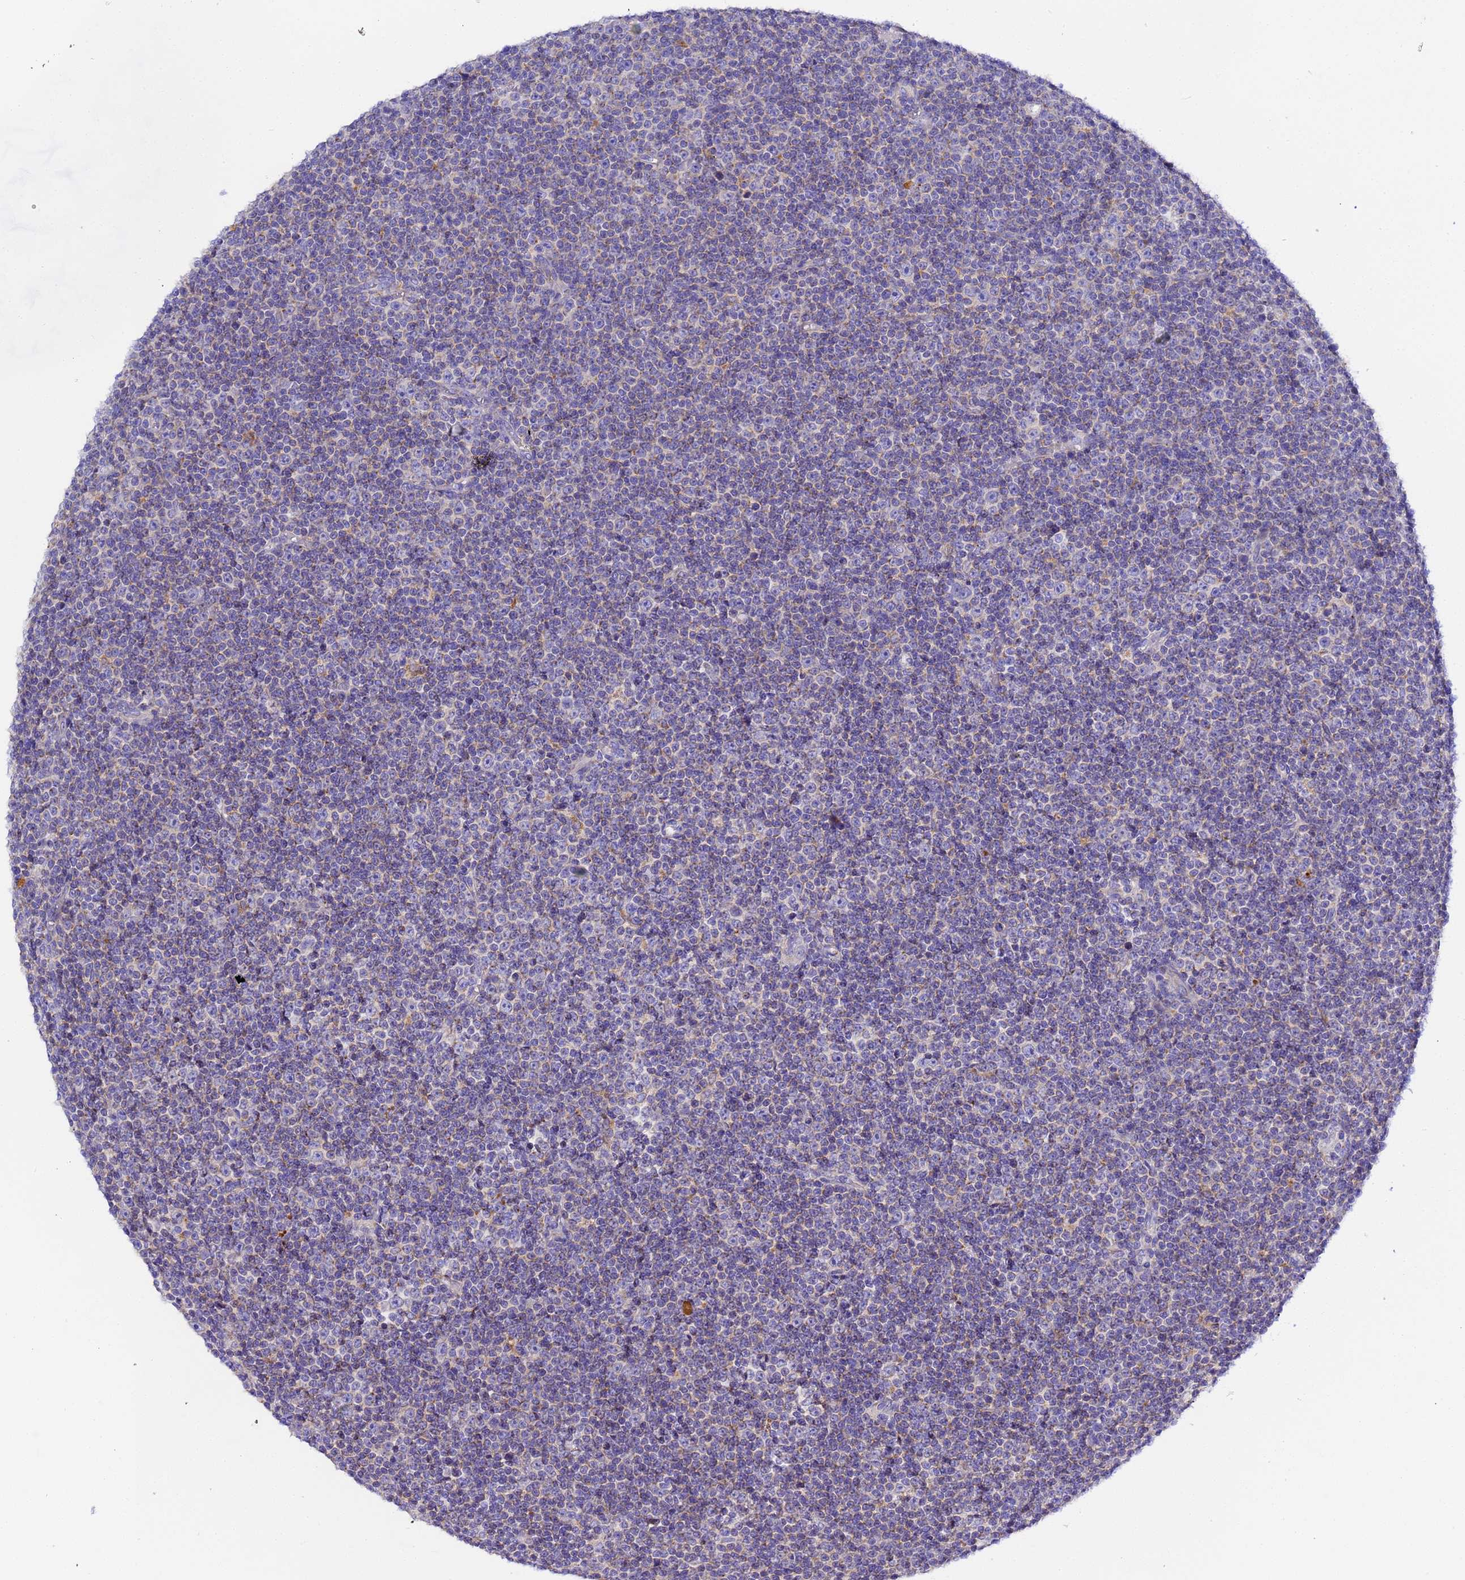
{"staining": {"intensity": "weak", "quantity": "<25%", "location": "cytoplasmic/membranous"}, "tissue": "lymphoma", "cell_type": "Tumor cells", "image_type": "cancer", "snomed": [{"axis": "morphology", "description": "Malignant lymphoma, non-Hodgkin's type, Low grade"}, {"axis": "topography", "description": "Lymph node"}], "caption": "Image shows no significant protein expression in tumor cells of malignant lymphoma, non-Hodgkin's type (low-grade).", "gene": "VTI1B", "patient": {"sex": "female", "age": 67}}